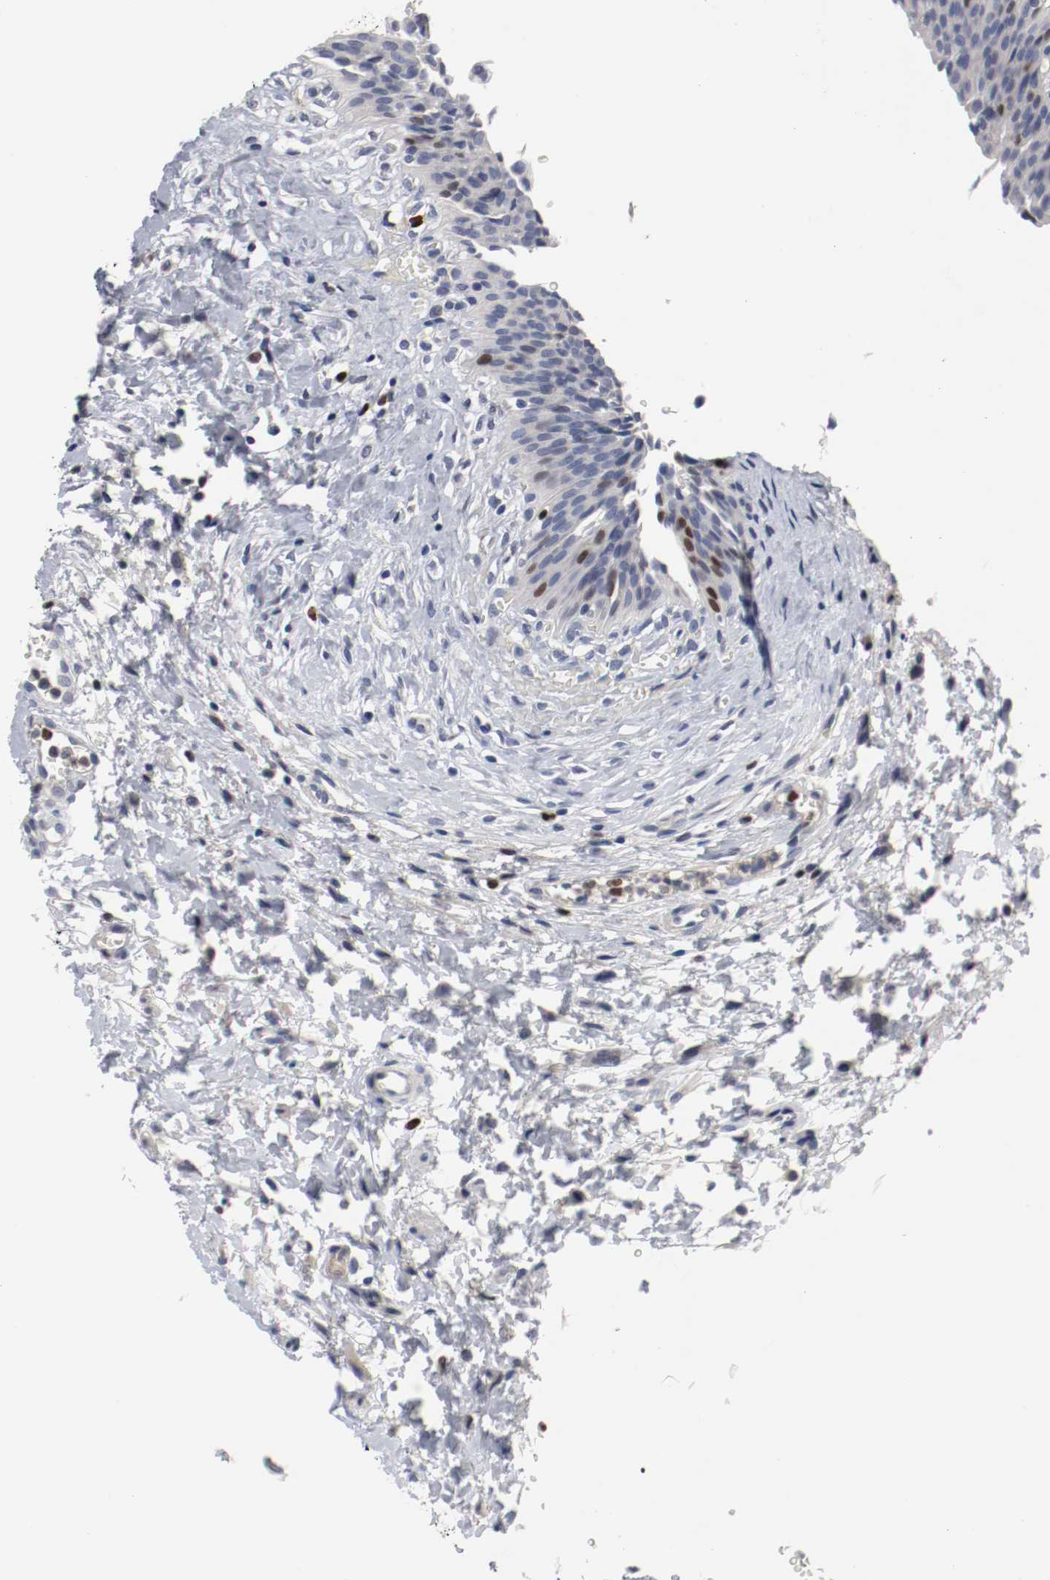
{"staining": {"intensity": "strong", "quantity": "25%-75%", "location": "nuclear"}, "tissue": "urinary bladder", "cell_type": "Urothelial cells", "image_type": "normal", "snomed": [{"axis": "morphology", "description": "Normal tissue, NOS"}, {"axis": "morphology", "description": "Dysplasia, NOS"}, {"axis": "topography", "description": "Urinary bladder"}], "caption": "The micrograph reveals staining of benign urinary bladder, revealing strong nuclear protein positivity (brown color) within urothelial cells. (DAB (3,3'-diaminobenzidine) IHC with brightfield microscopy, high magnification).", "gene": "MCM6", "patient": {"sex": "male", "age": 35}}